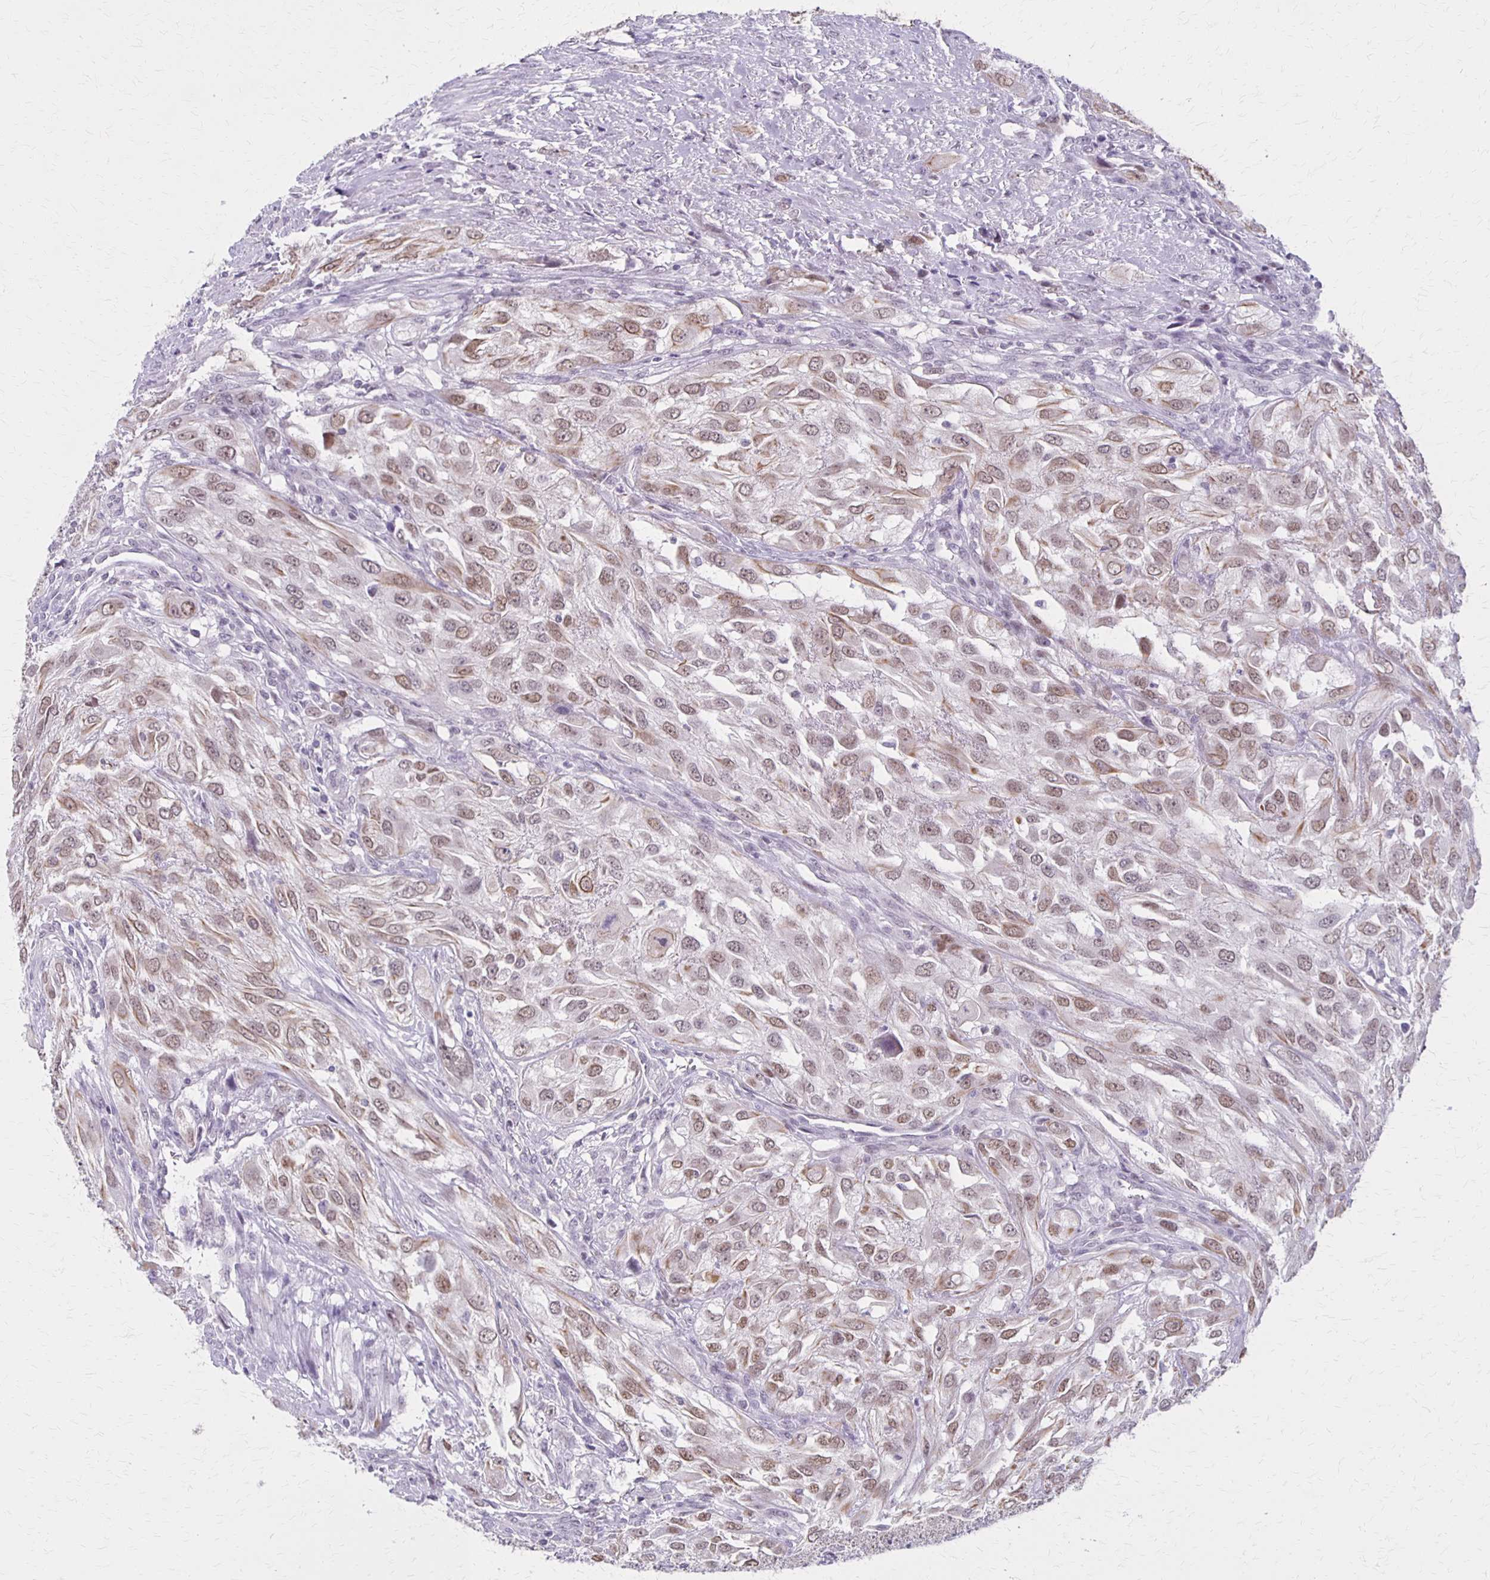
{"staining": {"intensity": "weak", "quantity": "25%-75%", "location": "cytoplasmic/membranous,nuclear"}, "tissue": "urothelial cancer", "cell_type": "Tumor cells", "image_type": "cancer", "snomed": [{"axis": "morphology", "description": "Urothelial carcinoma, High grade"}, {"axis": "topography", "description": "Urinary bladder"}], "caption": "Tumor cells display low levels of weak cytoplasmic/membranous and nuclear staining in about 25%-75% of cells in urothelial cancer. (DAB = brown stain, brightfield microscopy at high magnification).", "gene": "SLC35E2B", "patient": {"sex": "male", "age": 67}}